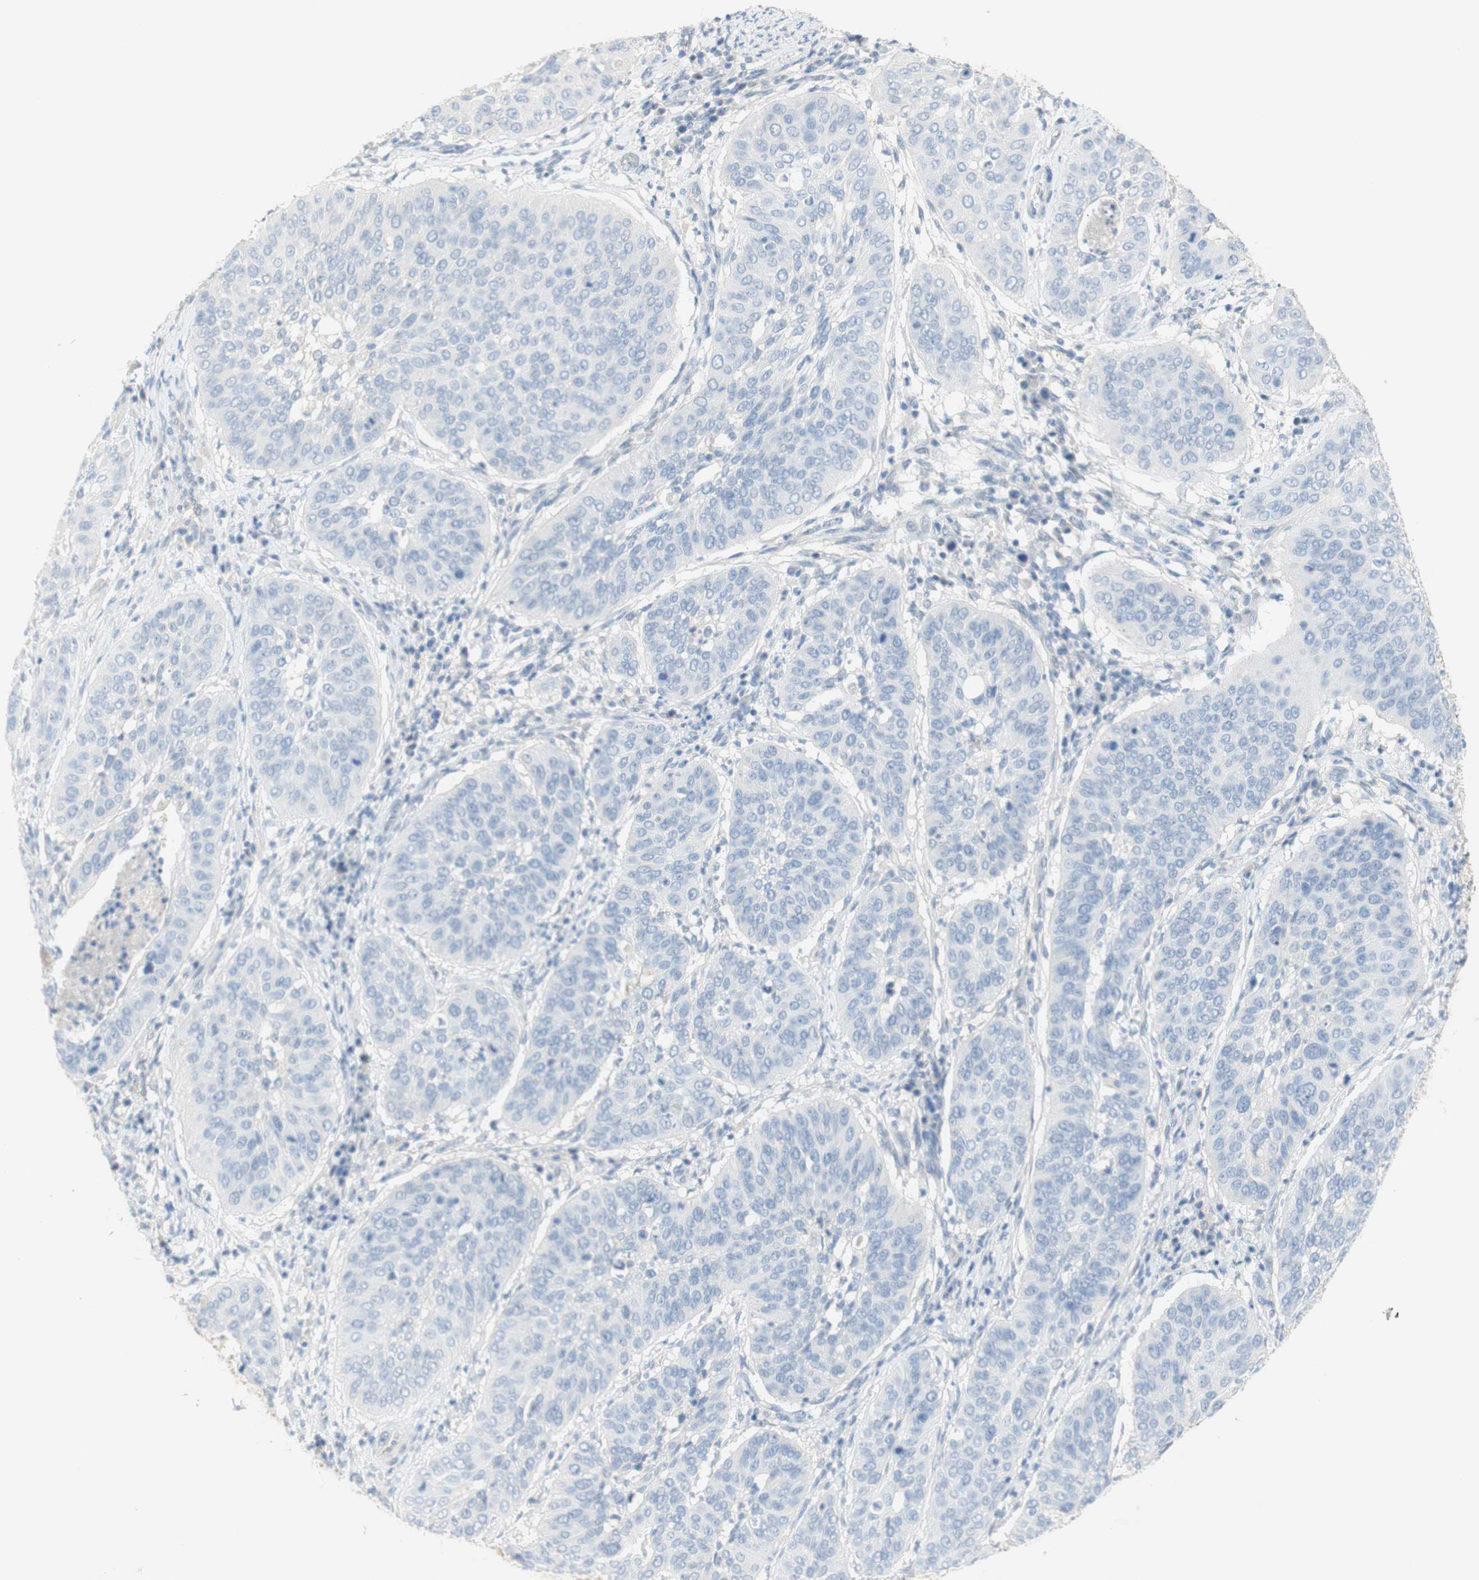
{"staining": {"intensity": "negative", "quantity": "none", "location": "none"}, "tissue": "cervical cancer", "cell_type": "Tumor cells", "image_type": "cancer", "snomed": [{"axis": "morphology", "description": "Normal tissue, NOS"}, {"axis": "morphology", "description": "Squamous cell carcinoma, NOS"}, {"axis": "topography", "description": "Cervix"}], "caption": "This is an immunohistochemistry image of cervical cancer. There is no expression in tumor cells.", "gene": "SELENBP1", "patient": {"sex": "female", "age": 39}}